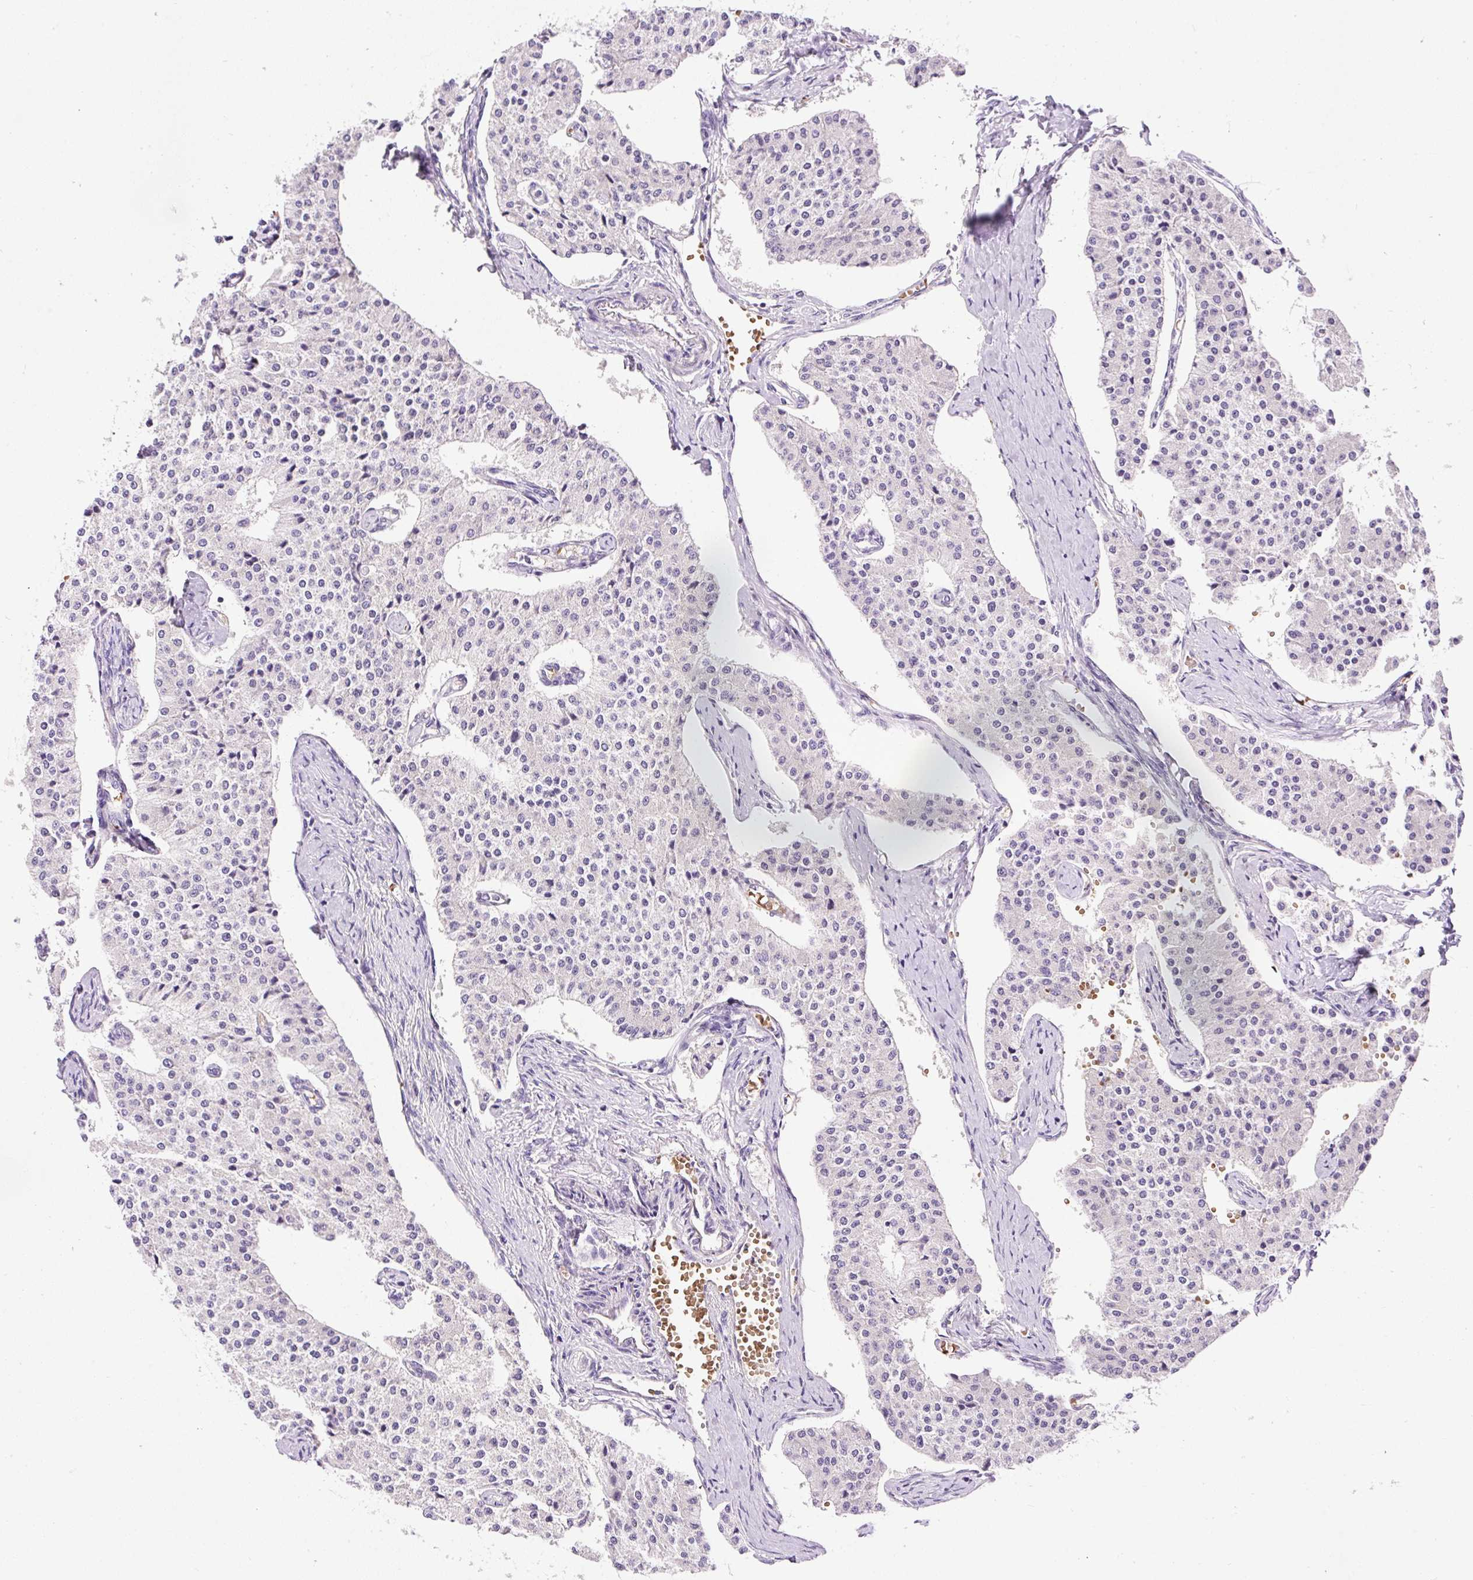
{"staining": {"intensity": "negative", "quantity": "none", "location": "none"}, "tissue": "carcinoid", "cell_type": "Tumor cells", "image_type": "cancer", "snomed": [{"axis": "morphology", "description": "Carcinoid, malignant, NOS"}, {"axis": "topography", "description": "Colon"}], "caption": "Carcinoid was stained to show a protein in brown. There is no significant positivity in tumor cells.", "gene": "LHFPL5", "patient": {"sex": "female", "age": 52}}